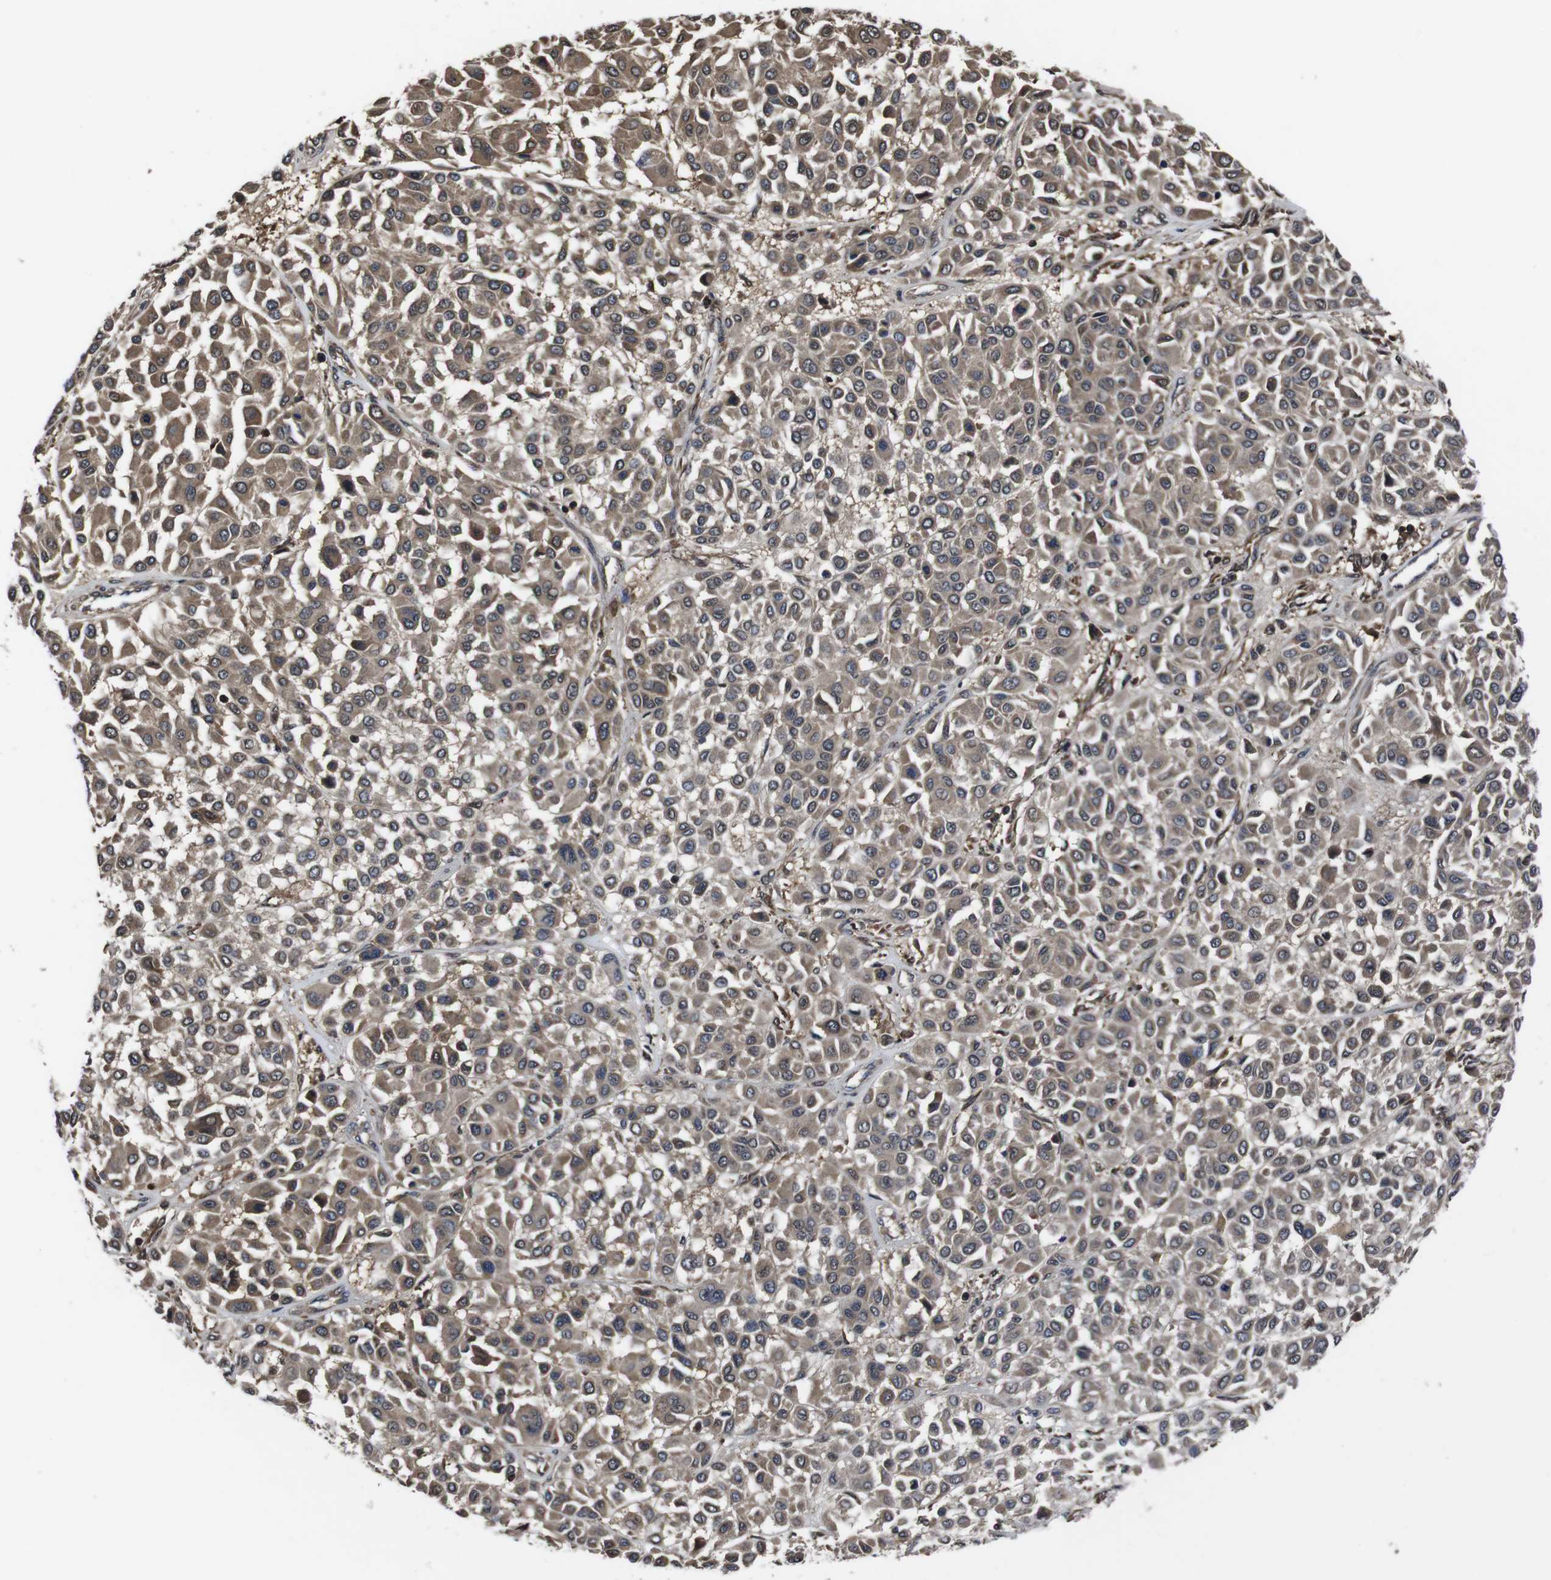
{"staining": {"intensity": "moderate", "quantity": ">75%", "location": "cytoplasmic/membranous"}, "tissue": "melanoma", "cell_type": "Tumor cells", "image_type": "cancer", "snomed": [{"axis": "morphology", "description": "Malignant melanoma, Metastatic site"}, {"axis": "topography", "description": "Soft tissue"}], "caption": "Immunohistochemical staining of human malignant melanoma (metastatic site) demonstrates moderate cytoplasmic/membranous protein expression in about >75% of tumor cells.", "gene": "CXCL11", "patient": {"sex": "male", "age": 41}}